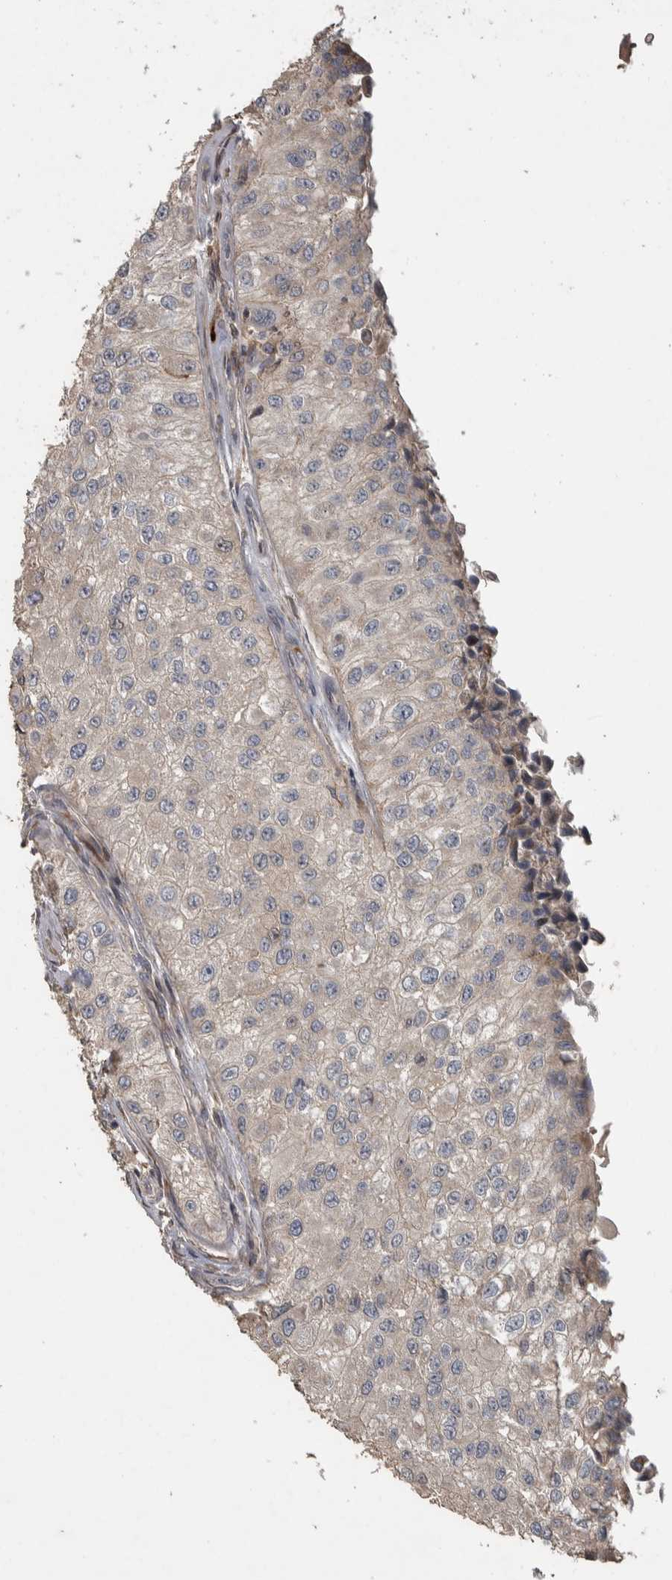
{"staining": {"intensity": "weak", "quantity": "<25%", "location": "cytoplasmic/membranous"}, "tissue": "urothelial cancer", "cell_type": "Tumor cells", "image_type": "cancer", "snomed": [{"axis": "morphology", "description": "Urothelial carcinoma, High grade"}, {"axis": "topography", "description": "Kidney"}, {"axis": "topography", "description": "Urinary bladder"}], "caption": "This is an immunohistochemistry micrograph of human urothelial cancer. There is no expression in tumor cells.", "gene": "ERAL1", "patient": {"sex": "male", "age": 77}}